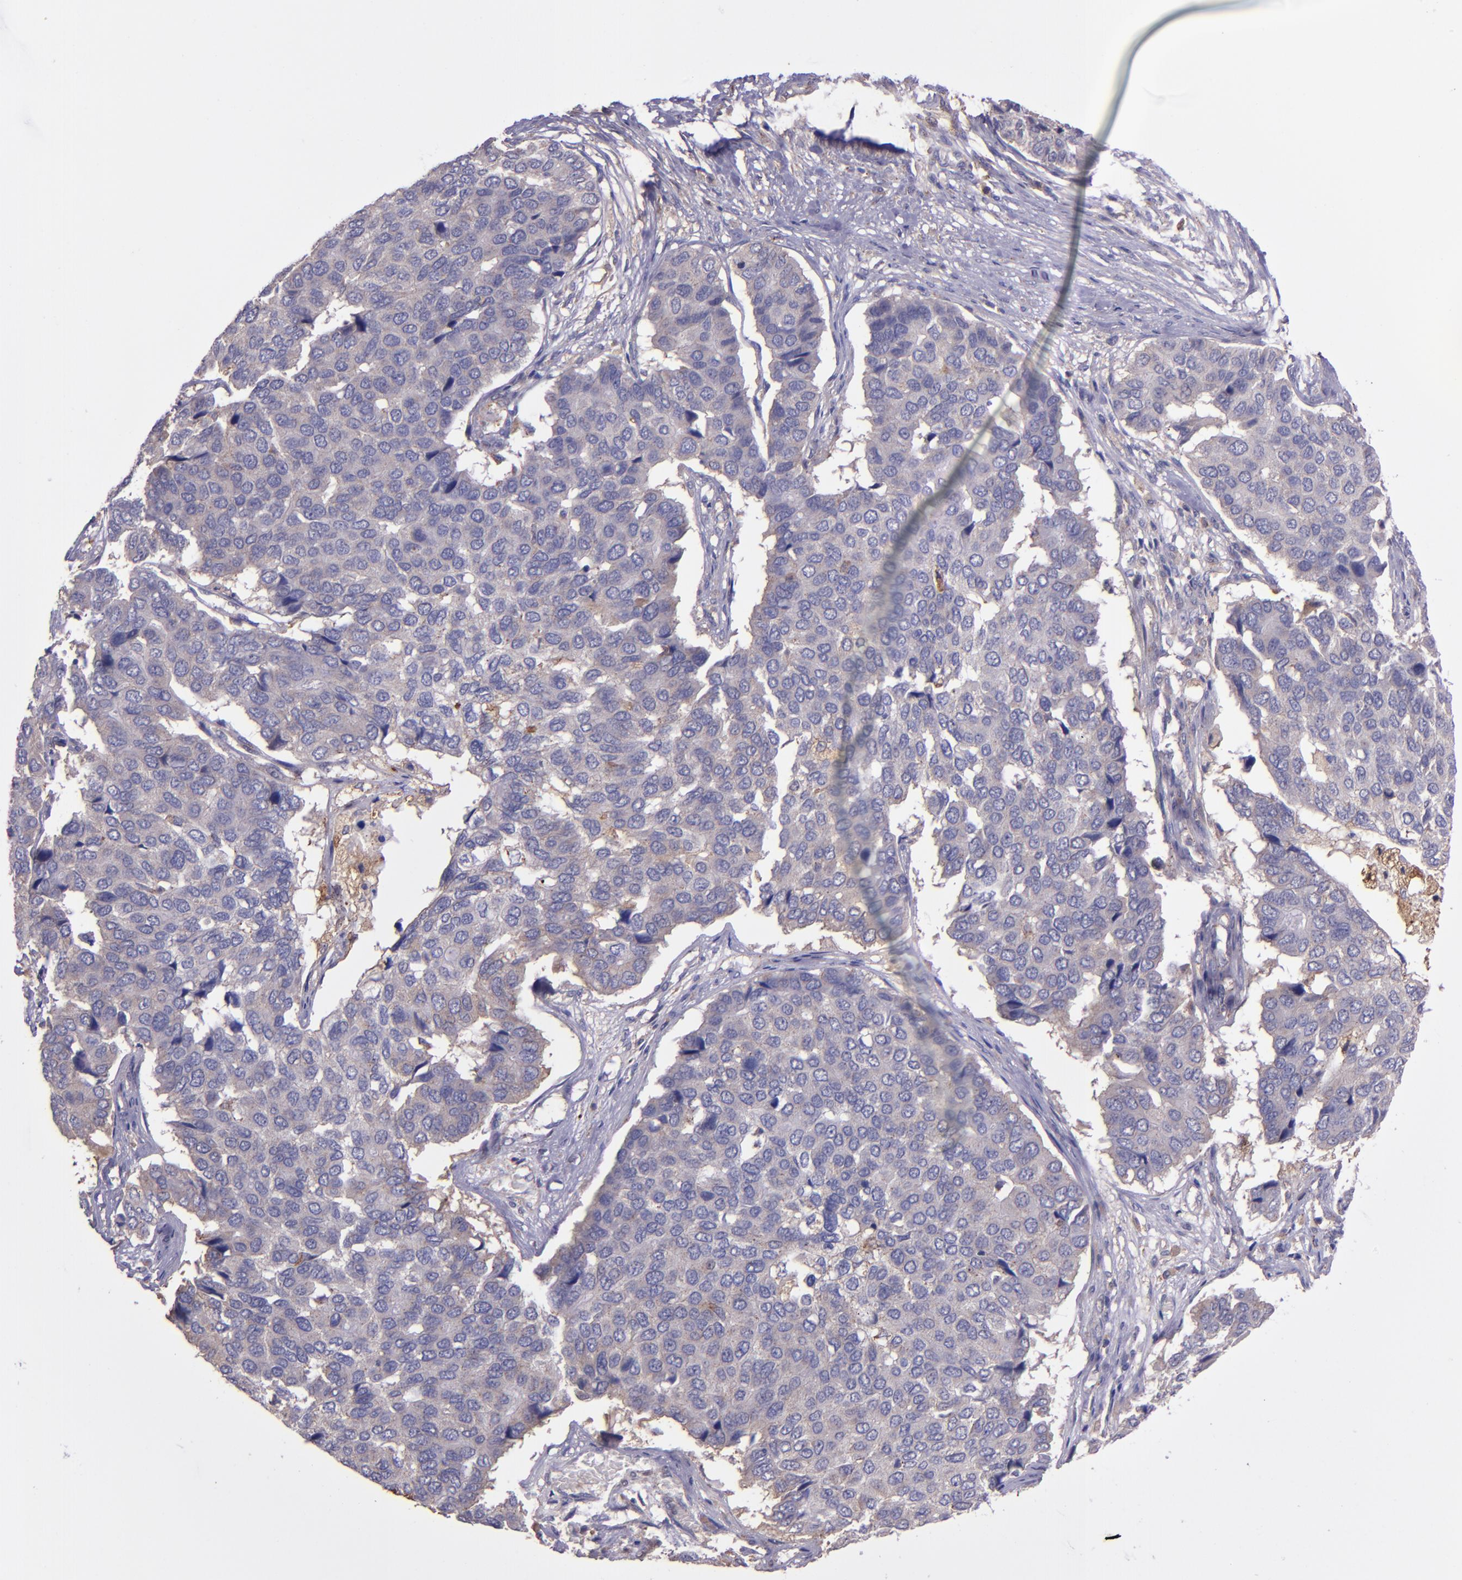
{"staining": {"intensity": "weak", "quantity": "25%-75%", "location": "cytoplasmic/membranous"}, "tissue": "pancreatic cancer", "cell_type": "Tumor cells", "image_type": "cancer", "snomed": [{"axis": "morphology", "description": "Adenocarcinoma, NOS"}, {"axis": "topography", "description": "Pancreas"}], "caption": "A brown stain shows weak cytoplasmic/membranous staining of a protein in adenocarcinoma (pancreatic) tumor cells. The staining was performed using DAB (3,3'-diaminobenzidine), with brown indicating positive protein expression. Nuclei are stained blue with hematoxylin.", "gene": "WASHC1", "patient": {"sex": "male", "age": 50}}